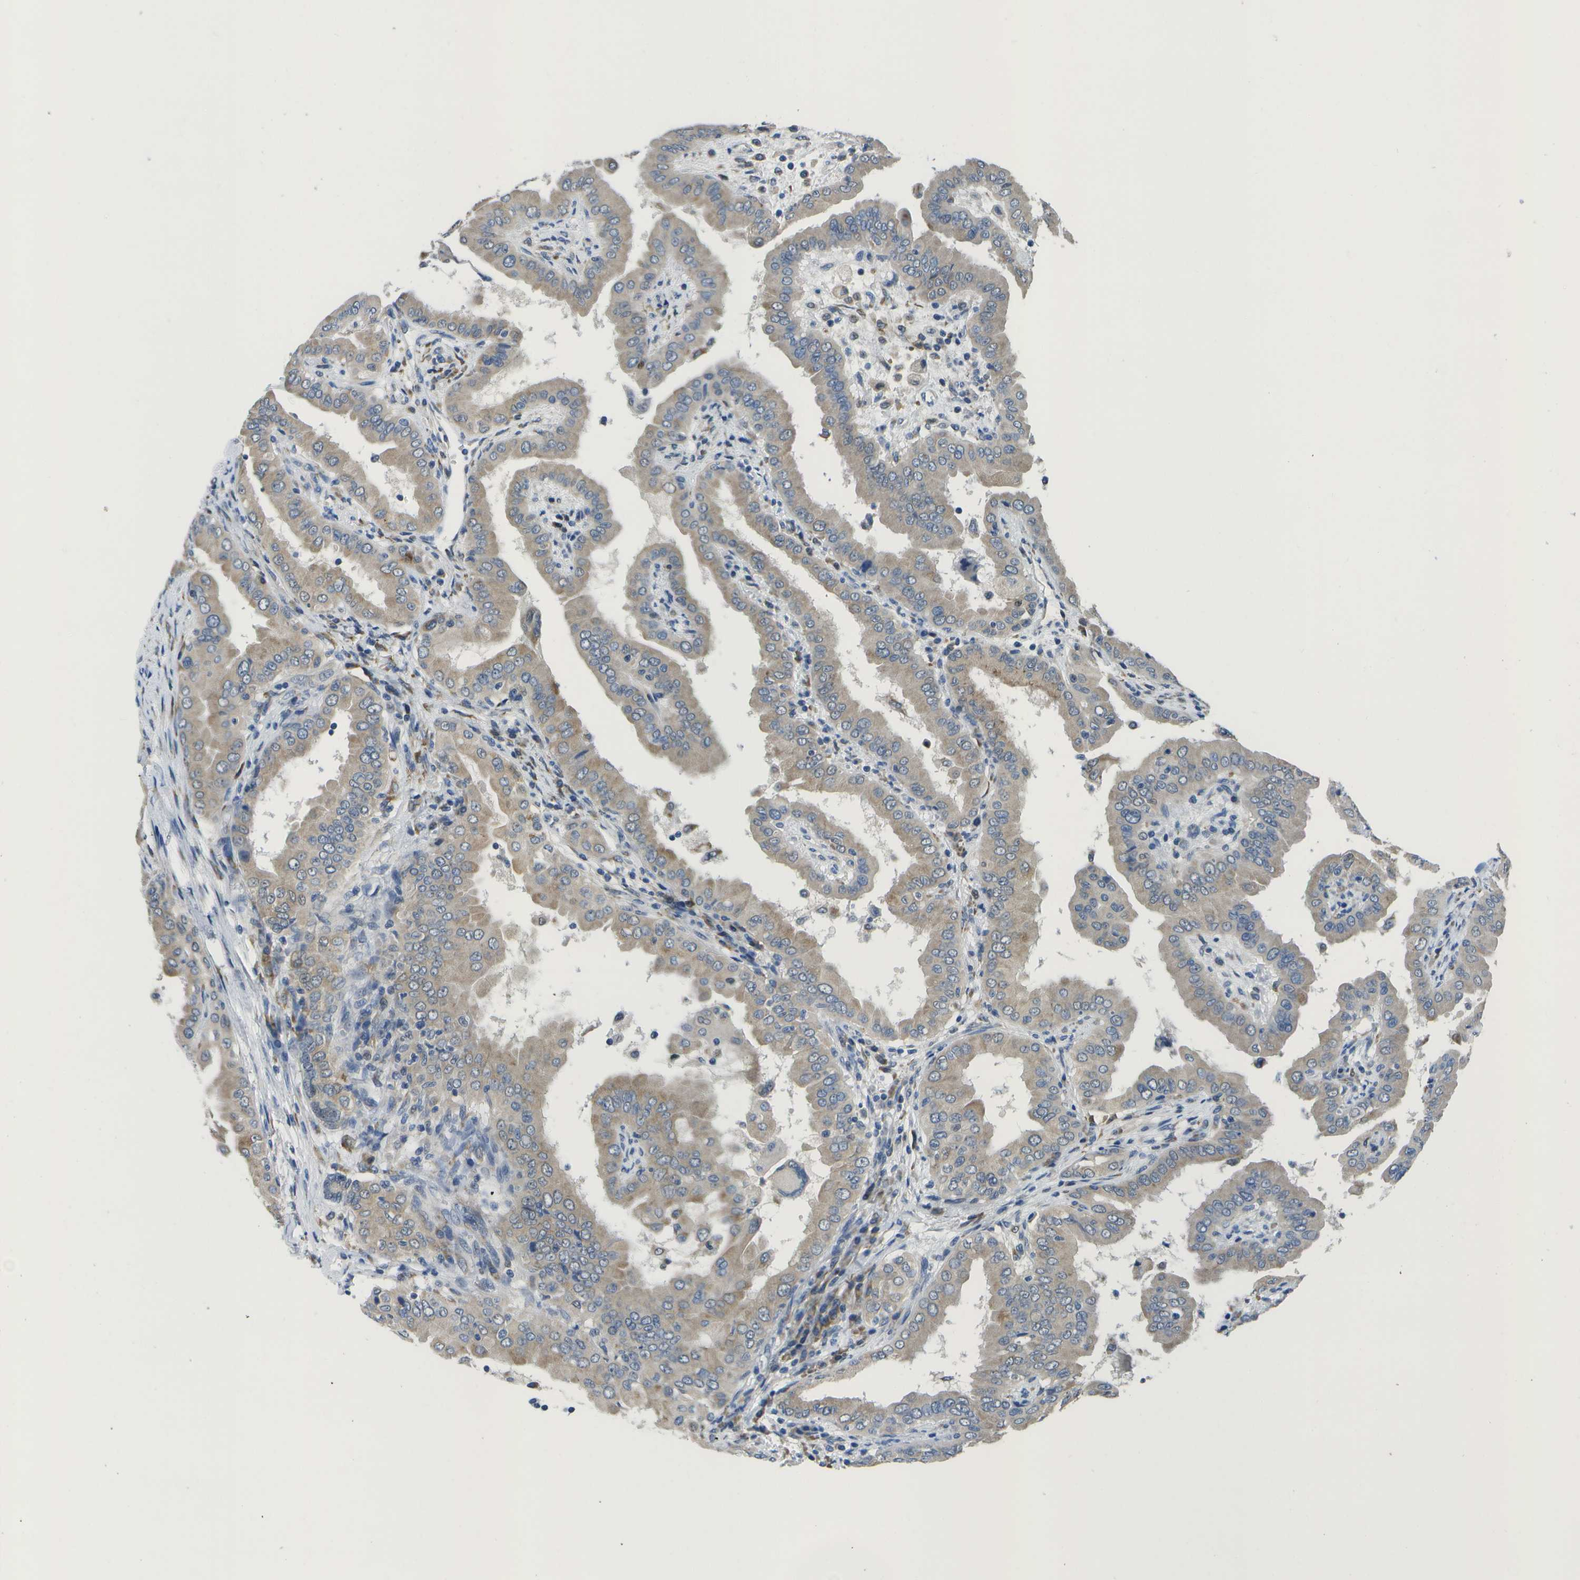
{"staining": {"intensity": "weak", "quantity": ">75%", "location": "cytoplasmic/membranous"}, "tissue": "thyroid cancer", "cell_type": "Tumor cells", "image_type": "cancer", "snomed": [{"axis": "morphology", "description": "Papillary adenocarcinoma, NOS"}, {"axis": "topography", "description": "Thyroid gland"}], "caption": "A histopathology image of human thyroid cancer stained for a protein reveals weak cytoplasmic/membranous brown staining in tumor cells. (Brightfield microscopy of DAB IHC at high magnification).", "gene": "DSE", "patient": {"sex": "male", "age": 33}}